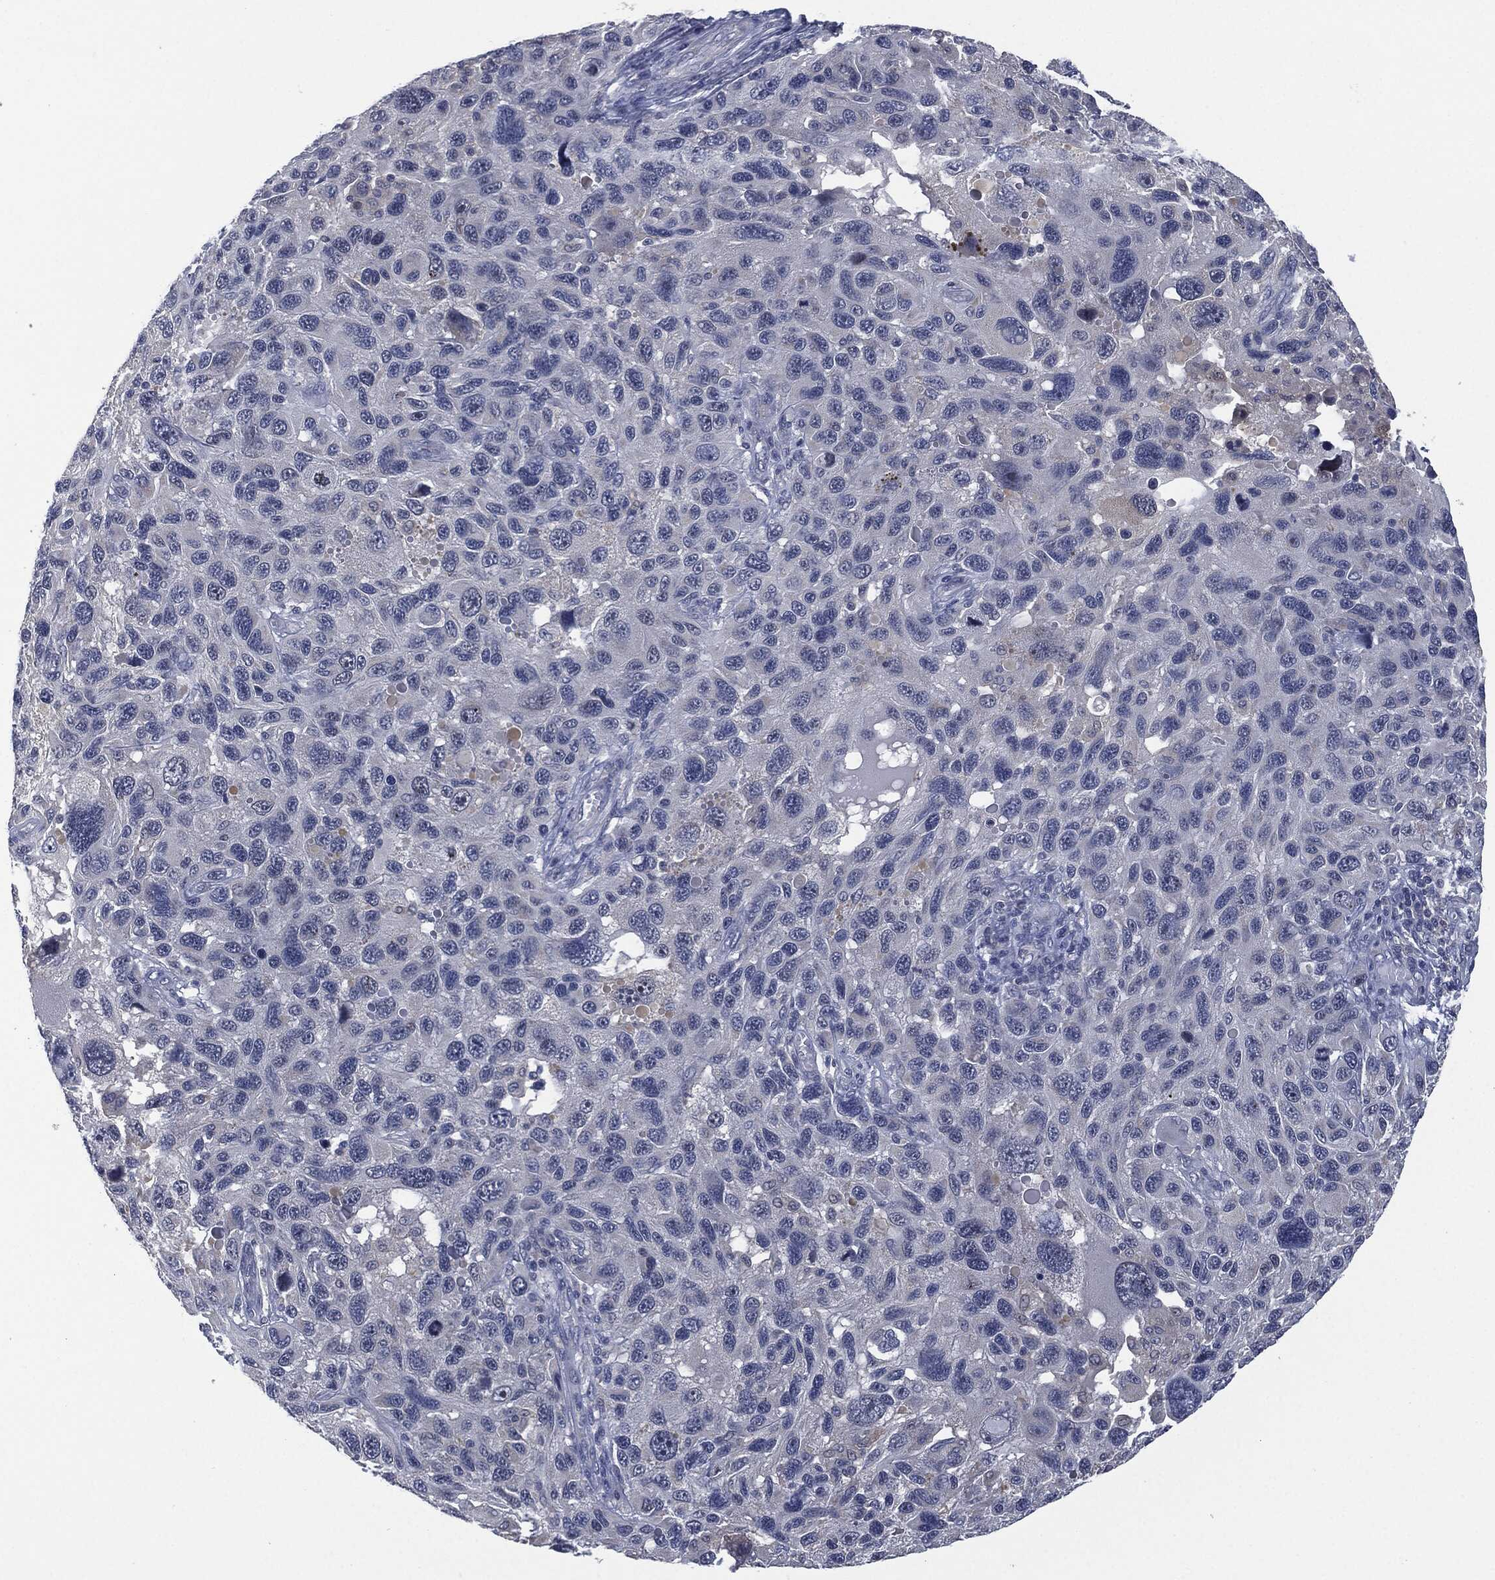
{"staining": {"intensity": "negative", "quantity": "none", "location": "none"}, "tissue": "melanoma", "cell_type": "Tumor cells", "image_type": "cancer", "snomed": [{"axis": "morphology", "description": "Malignant melanoma, NOS"}, {"axis": "topography", "description": "Skin"}], "caption": "Malignant melanoma stained for a protein using immunohistochemistry demonstrates no positivity tumor cells.", "gene": "IL1RN", "patient": {"sex": "male", "age": 53}}